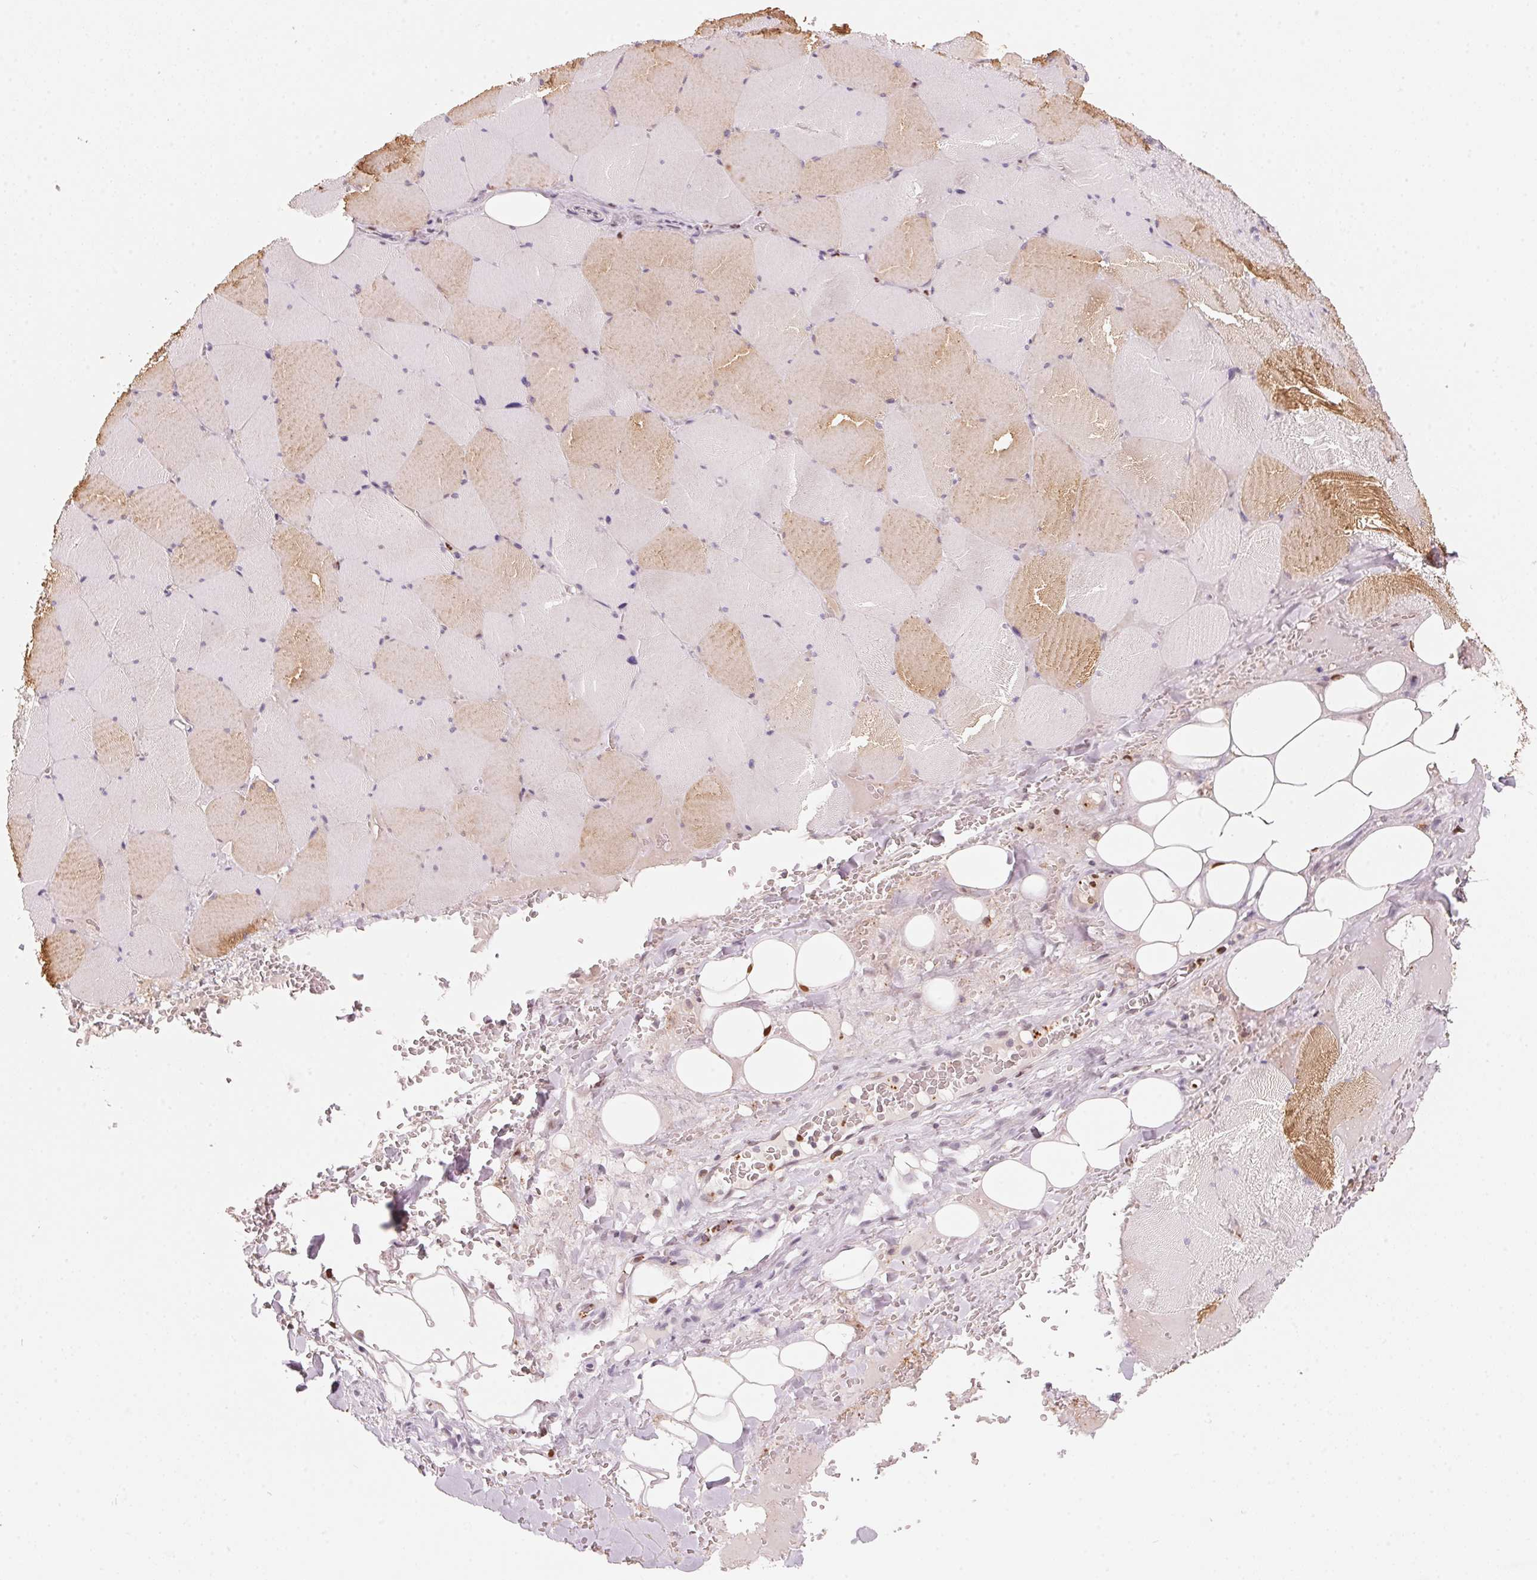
{"staining": {"intensity": "weak", "quantity": "25%-75%", "location": "cytoplasmic/membranous"}, "tissue": "skeletal muscle", "cell_type": "Myocytes", "image_type": "normal", "snomed": [{"axis": "morphology", "description": "Normal tissue, NOS"}, {"axis": "topography", "description": "Skeletal muscle"}, {"axis": "topography", "description": "Head-Neck"}], "caption": "An IHC histopathology image of unremarkable tissue is shown. Protein staining in brown shows weak cytoplasmic/membranous positivity in skeletal muscle within myocytes. The staining is performed using DAB (3,3'-diaminobenzidine) brown chromogen to label protein expression. The nuclei are counter-stained blue using hematoxylin.", "gene": "ARHGAP22", "patient": {"sex": "male", "age": 66}}